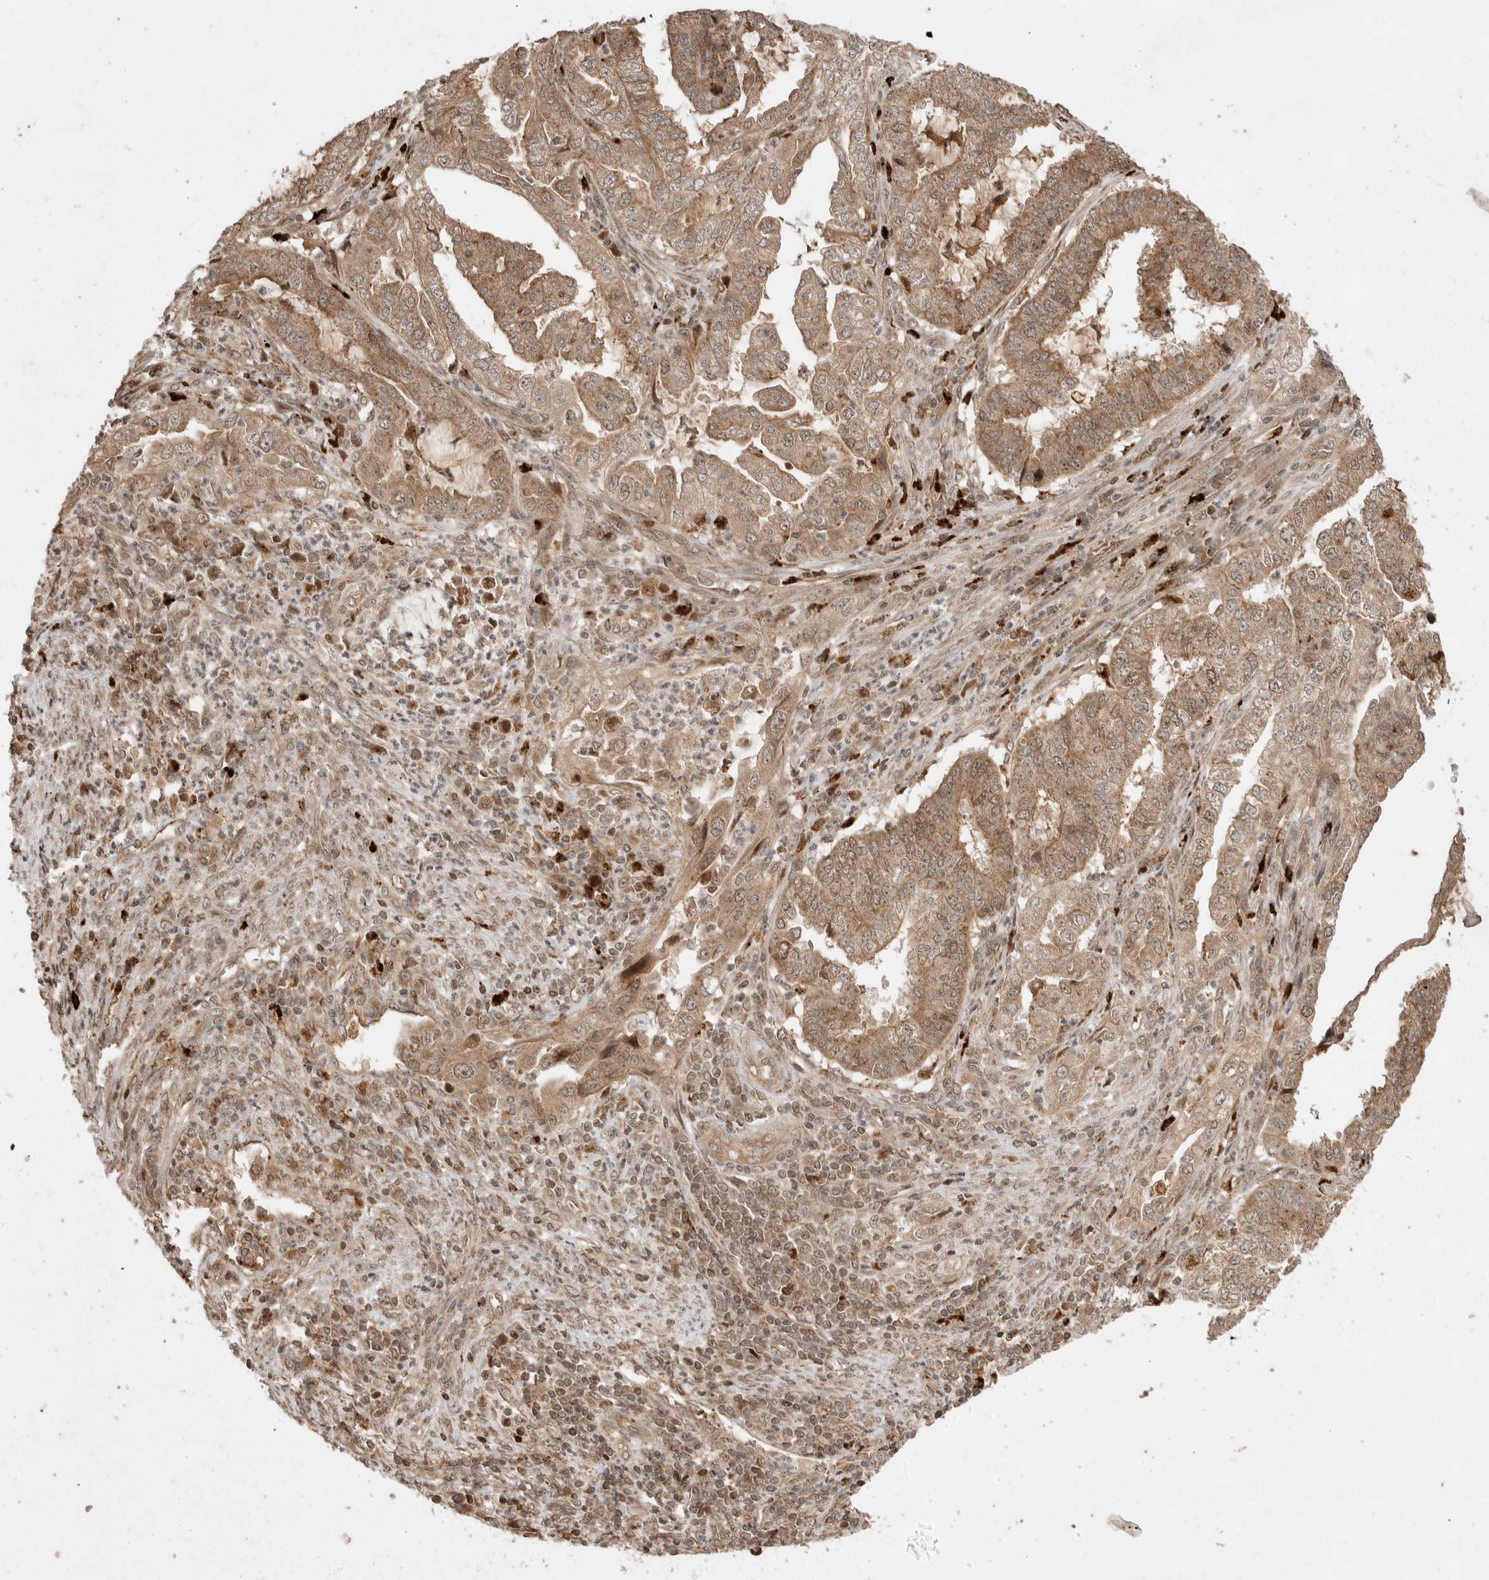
{"staining": {"intensity": "moderate", "quantity": ">75%", "location": "cytoplasmic/membranous"}, "tissue": "endometrial cancer", "cell_type": "Tumor cells", "image_type": "cancer", "snomed": [{"axis": "morphology", "description": "Adenocarcinoma, NOS"}, {"axis": "topography", "description": "Endometrium"}], "caption": "The histopathology image reveals staining of adenocarcinoma (endometrial), revealing moderate cytoplasmic/membranous protein staining (brown color) within tumor cells.", "gene": "FAM221A", "patient": {"sex": "female", "age": 51}}